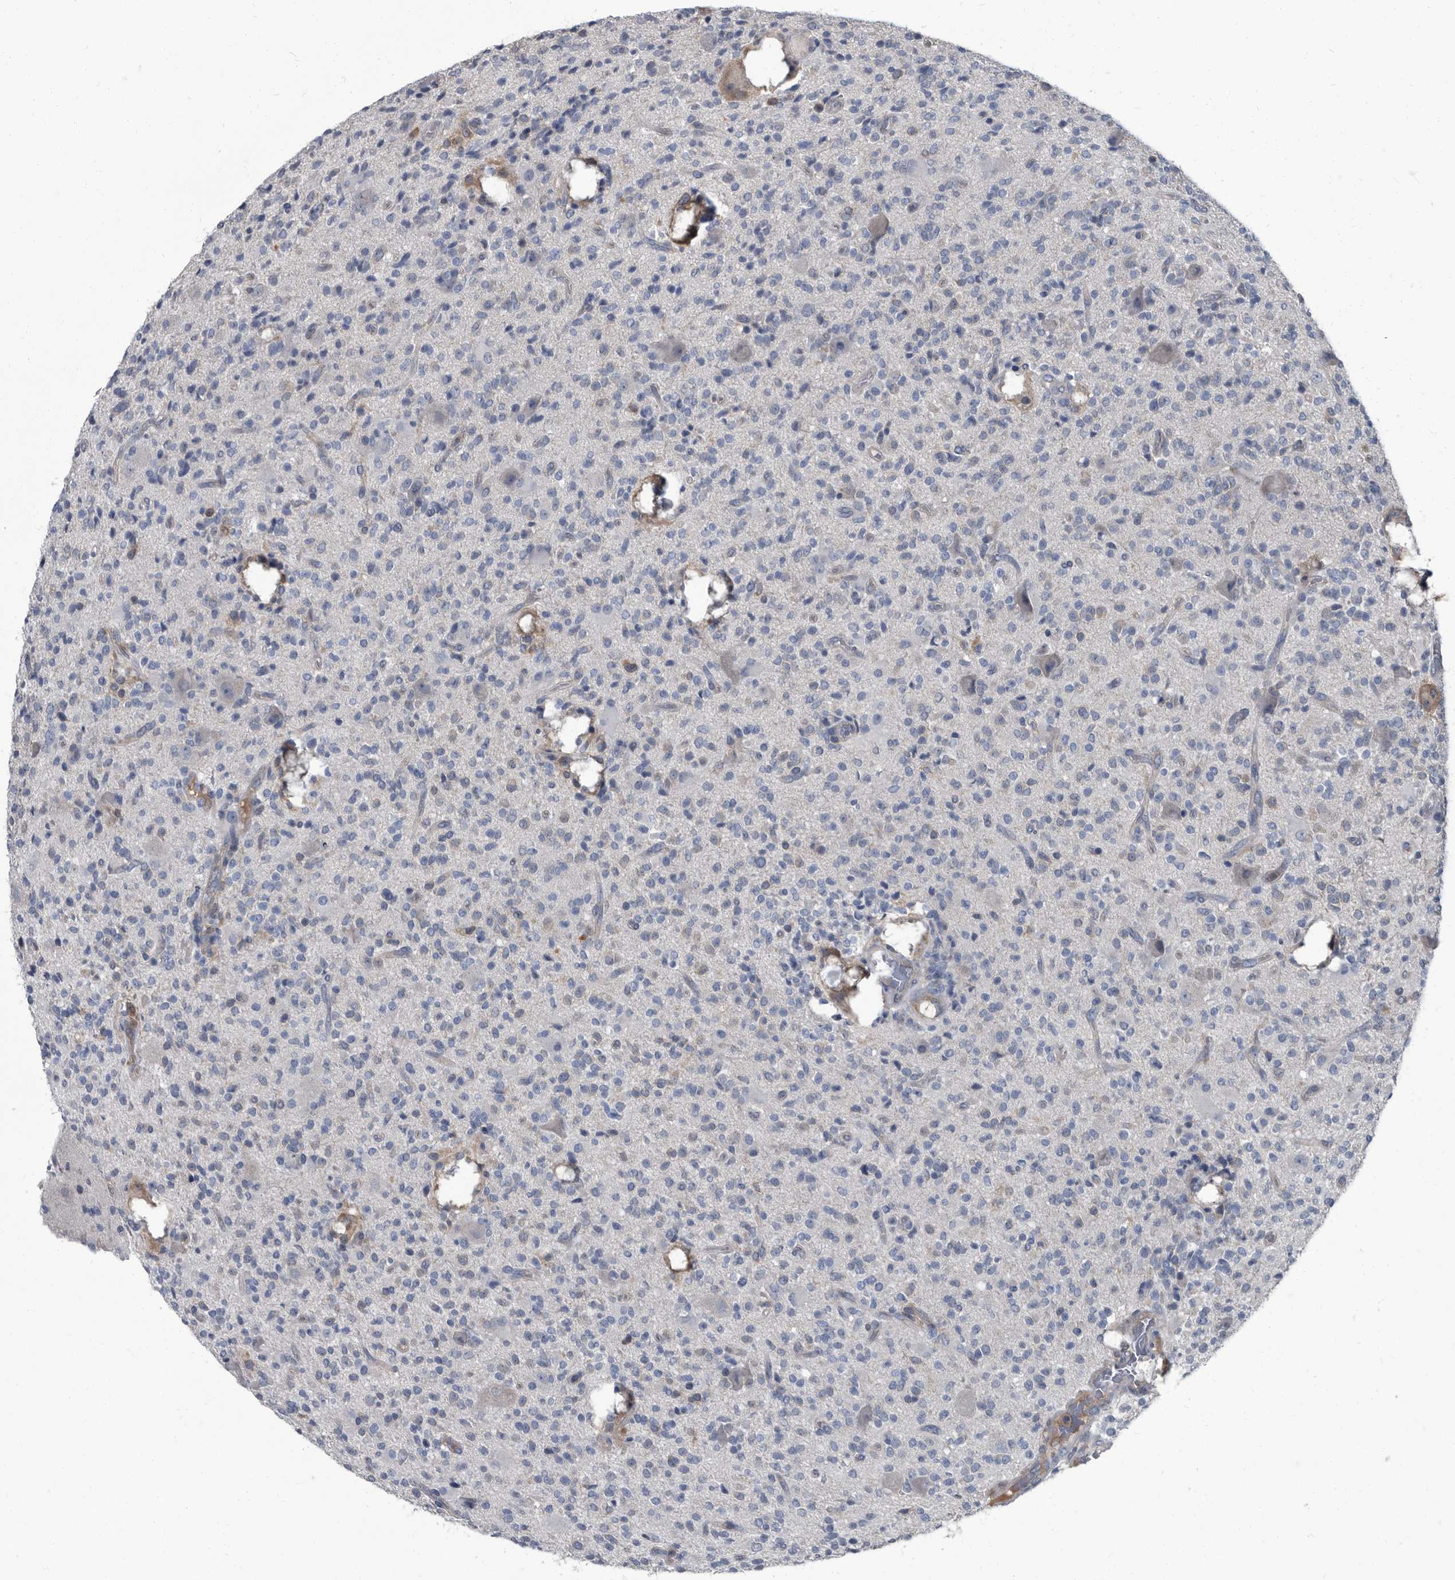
{"staining": {"intensity": "negative", "quantity": "none", "location": "none"}, "tissue": "glioma", "cell_type": "Tumor cells", "image_type": "cancer", "snomed": [{"axis": "morphology", "description": "Glioma, malignant, High grade"}, {"axis": "topography", "description": "Brain"}], "caption": "IHC photomicrograph of neoplastic tissue: human glioma stained with DAB demonstrates no significant protein positivity in tumor cells.", "gene": "CDV3", "patient": {"sex": "male", "age": 34}}